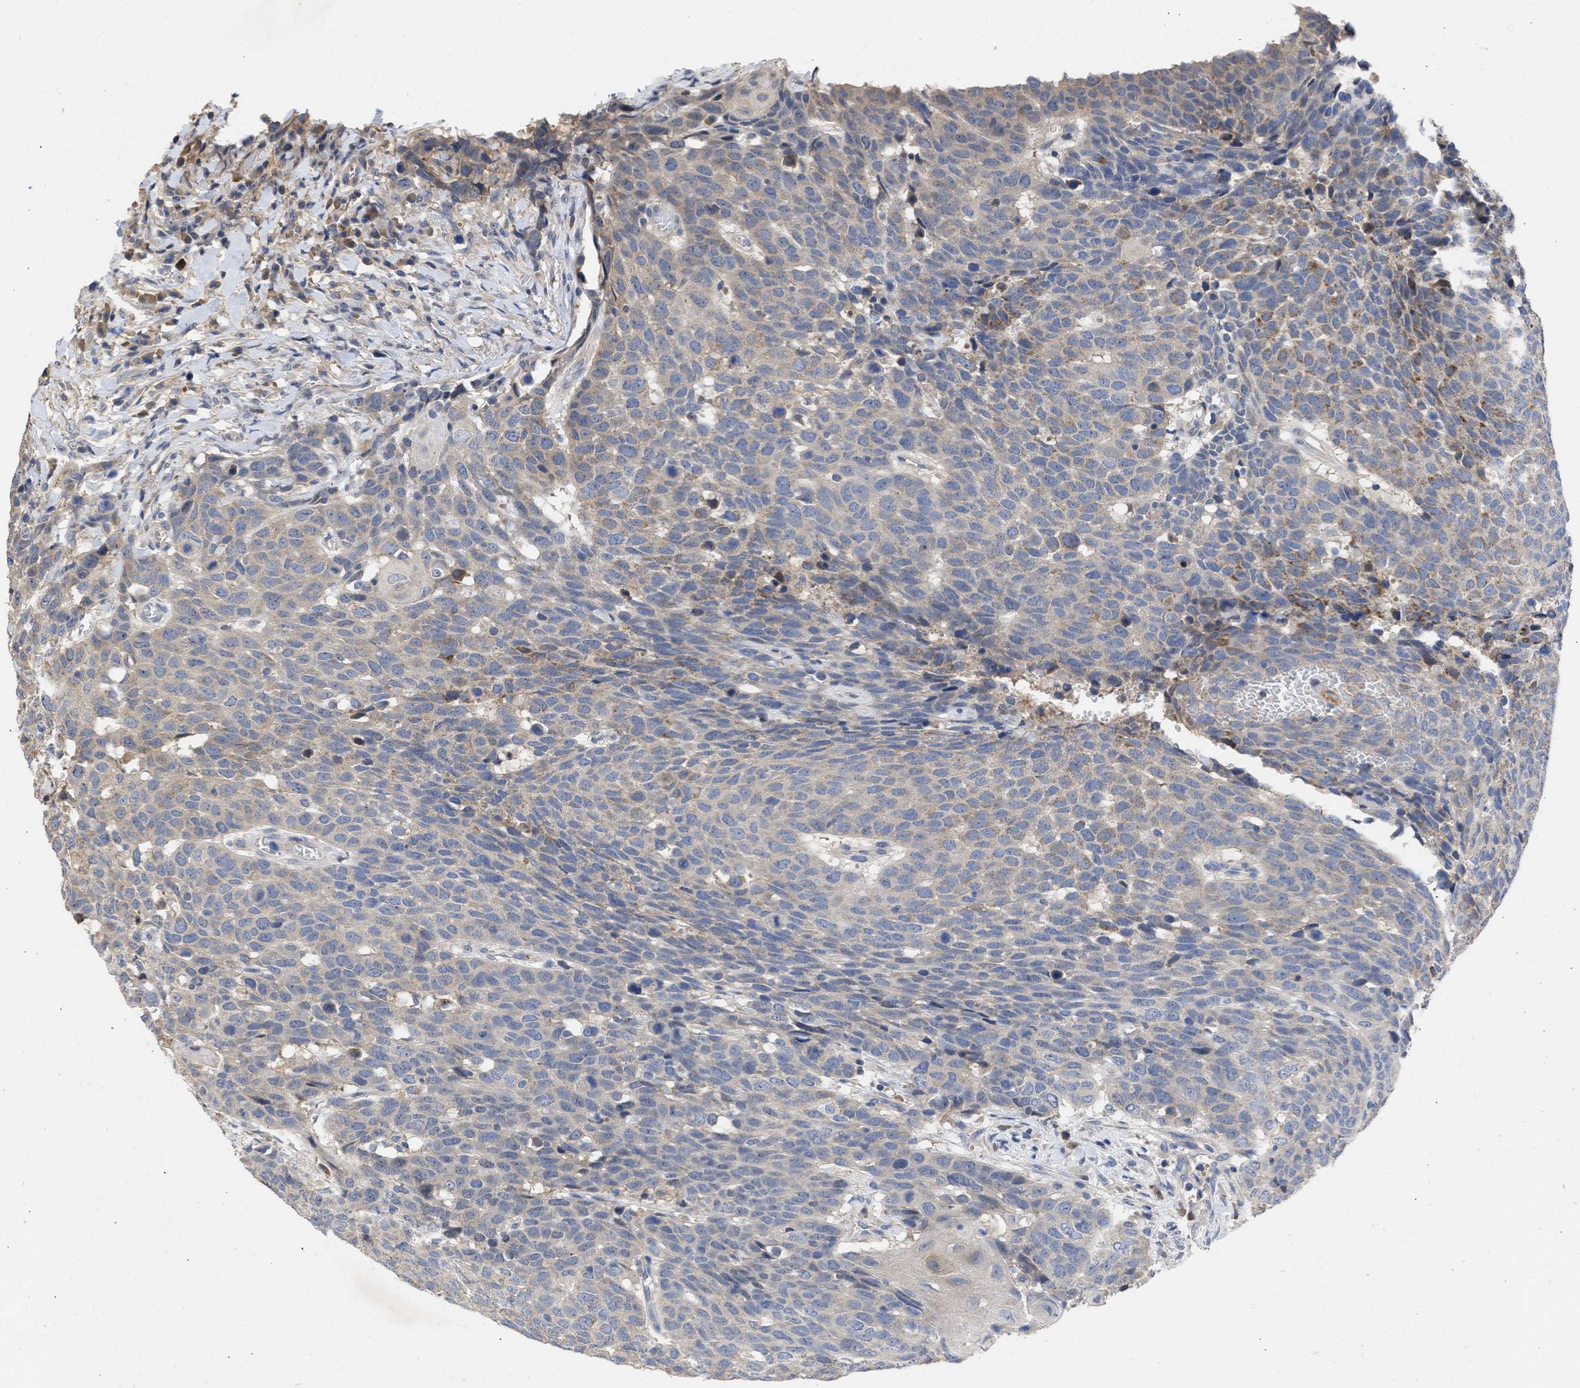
{"staining": {"intensity": "negative", "quantity": "none", "location": "none"}, "tissue": "head and neck cancer", "cell_type": "Tumor cells", "image_type": "cancer", "snomed": [{"axis": "morphology", "description": "Squamous cell carcinoma, NOS"}, {"axis": "topography", "description": "Head-Neck"}], "caption": "DAB (3,3'-diaminobenzidine) immunohistochemical staining of human squamous cell carcinoma (head and neck) exhibits no significant positivity in tumor cells. The staining was performed using DAB to visualize the protein expression in brown, while the nuclei were stained in blue with hematoxylin (Magnification: 20x).", "gene": "ARHGEF4", "patient": {"sex": "male", "age": 66}}